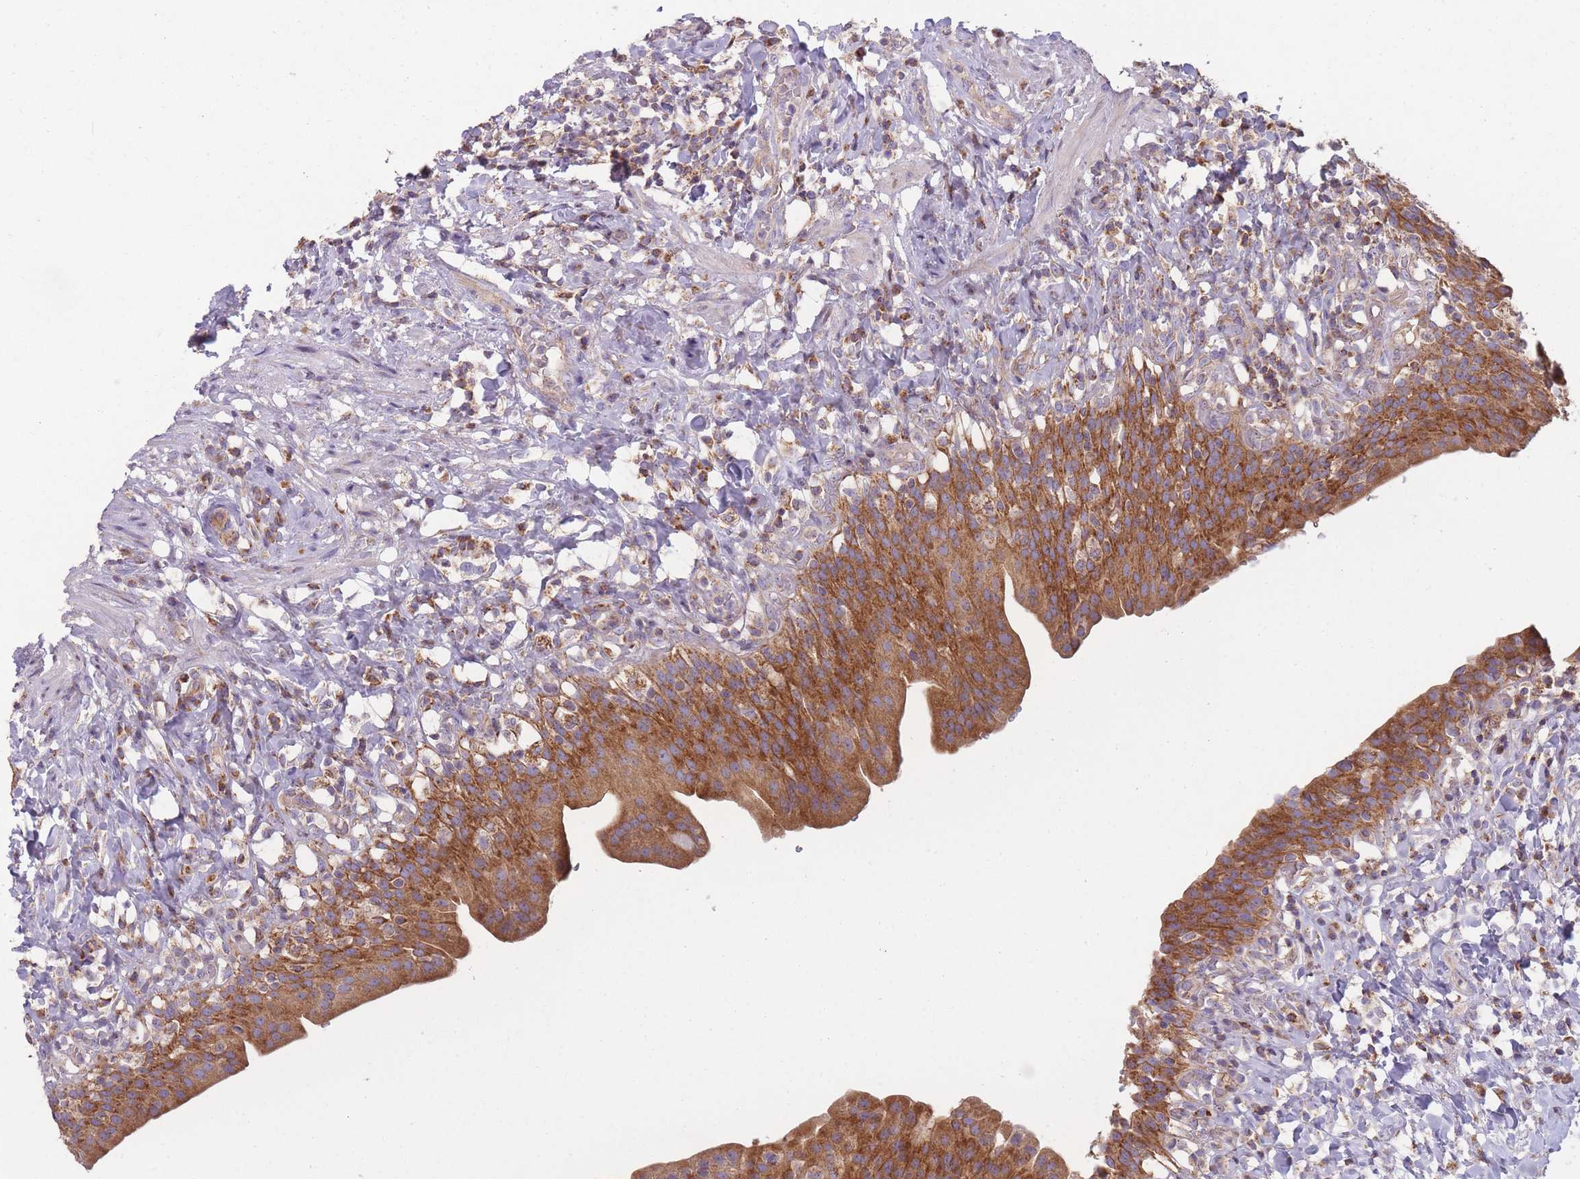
{"staining": {"intensity": "strong", "quantity": ">75%", "location": "cytoplasmic/membranous"}, "tissue": "urinary bladder", "cell_type": "Urothelial cells", "image_type": "normal", "snomed": [{"axis": "morphology", "description": "Normal tissue, NOS"}, {"axis": "morphology", "description": "Inflammation, NOS"}, {"axis": "topography", "description": "Urinary bladder"}], "caption": "Immunohistochemistry of benign urinary bladder shows high levels of strong cytoplasmic/membranous expression in approximately >75% of urothelial cells.", "gene": "ENSG00000255639", "patient": {"sex": "male", "age": 64}}